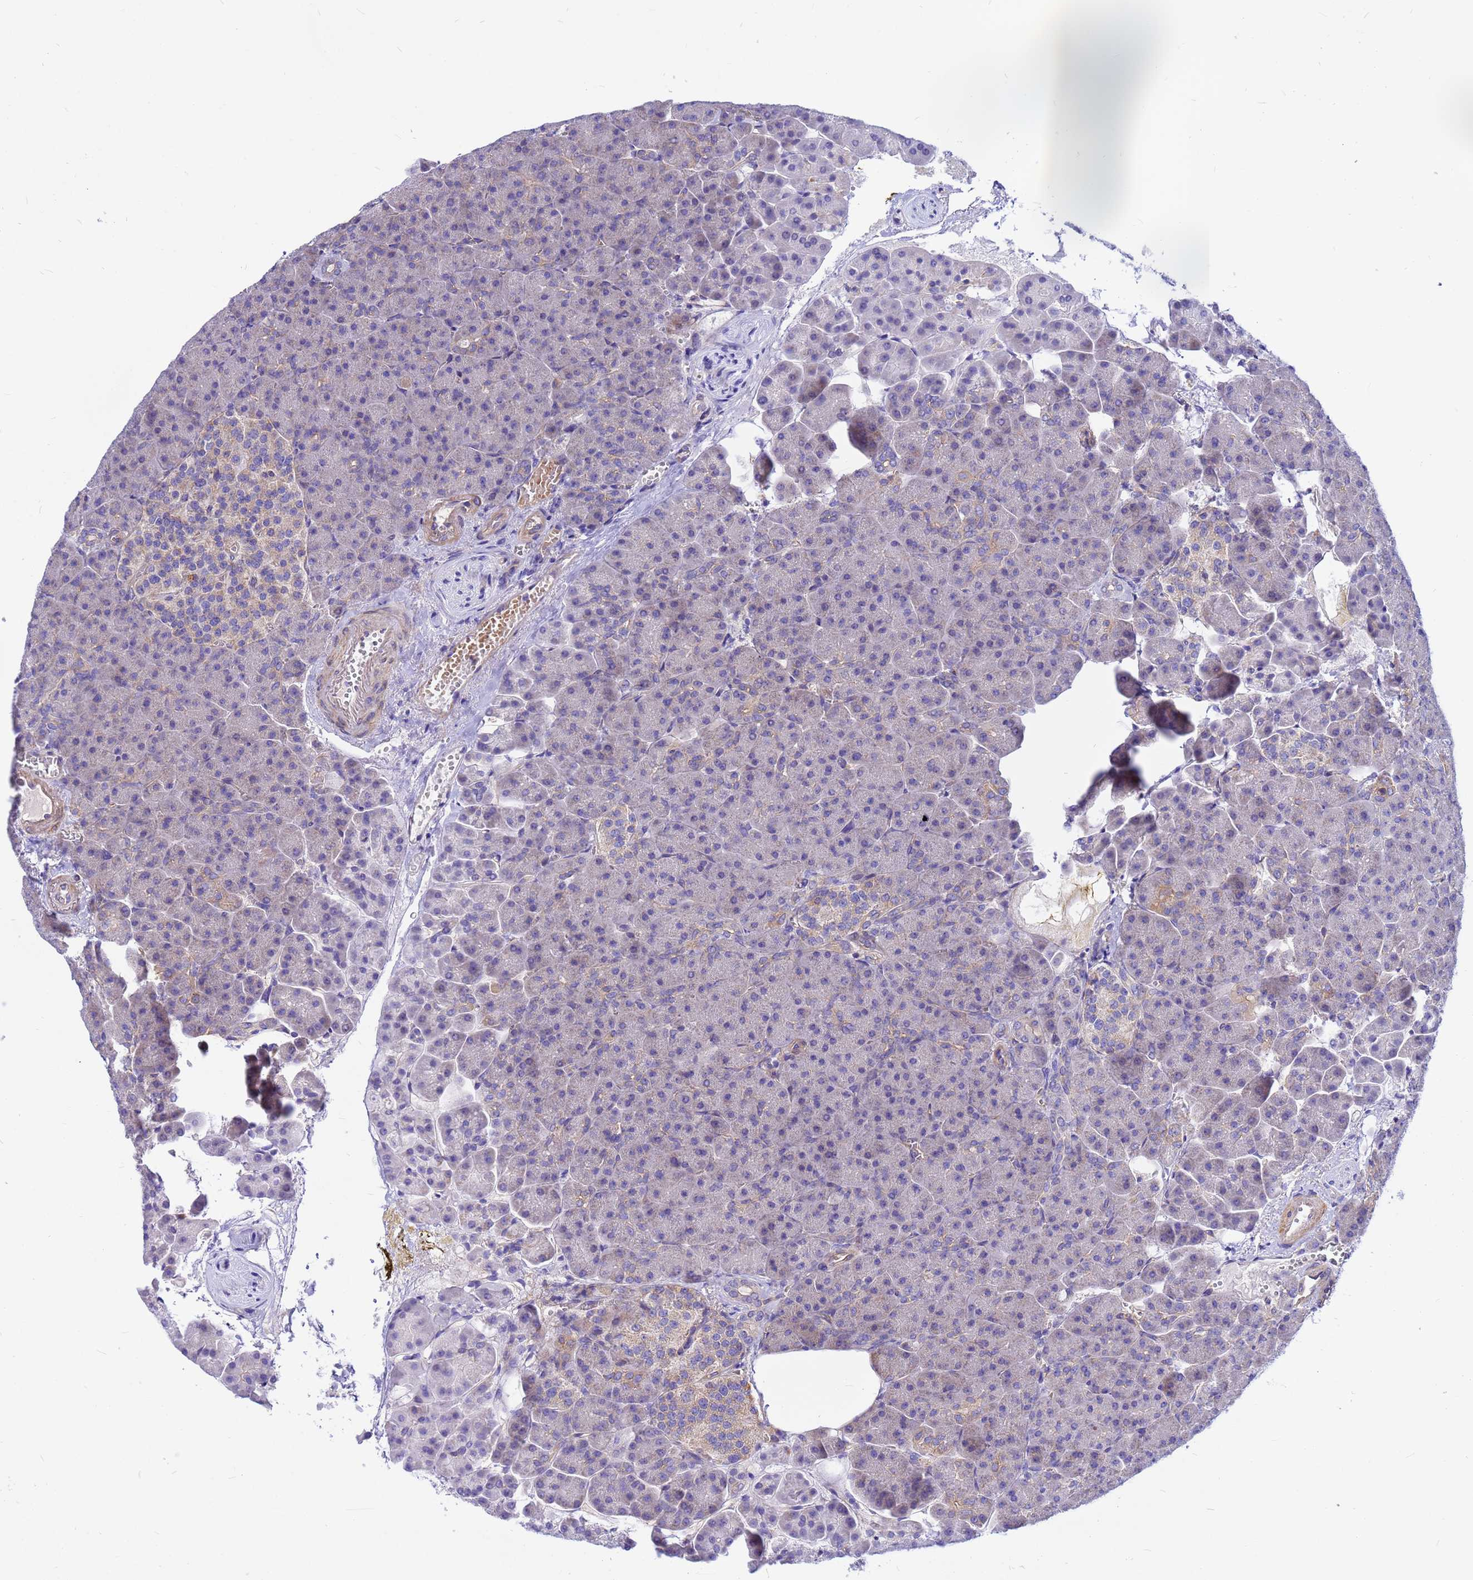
{"staining": {"intensity": "negative", "quantity": "none", "location": "none"}, "tissue": "pancreas", "cell_type": "Exocrine glandular cells", "image_type": "normal", "snomed": [{"axis": "morphology", "description": "Normal tissue, NOS"}, {"axis": "topography", "description": "Pancreas"}], "caption": "High magnification brightfield microscopy of benign pancreas stained with DAB (brown) and counterstained with hematoxylin (blue): exocrine glandular cells show no significant positivity.", "gene": "CRHBP", "patient": {"sex": "female", "age": 74}}